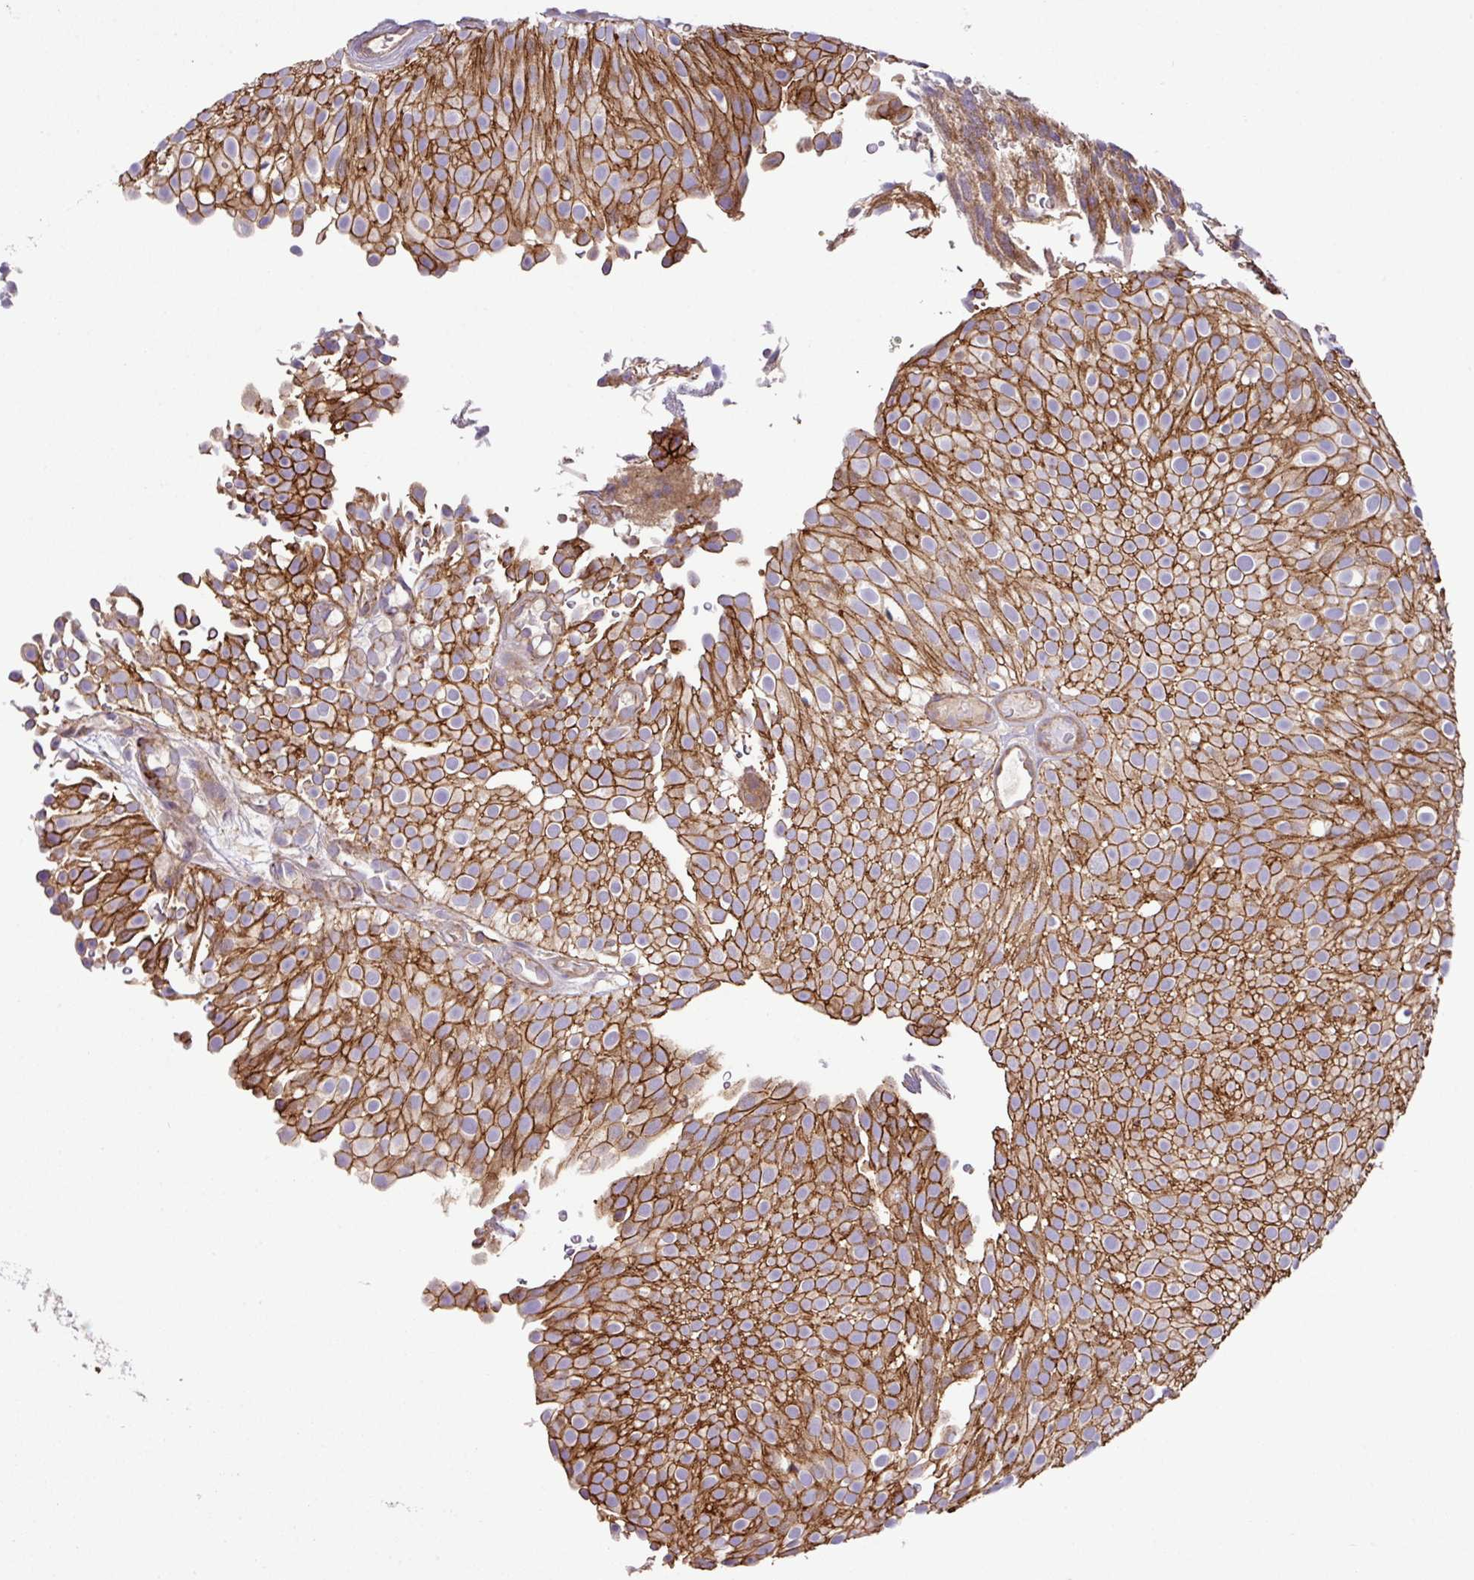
{"staining": {"intensity": "strong", "quantity": ">75%", "location": "cytoplasmic/membranous"}, "tissue": "urothelial cancer", "cell_type": "Tumor cells", "image_type": "cancer", "snomed": [{"axis": "morphology", "description": "Urothelial carcinoma, Low grade"}, {"axis": "topography", "description": "Urinary bladder"}], "caption": "Brown immunohistochemical staining in urothelial carcinoma (low-grade) demonstrates strong cytoplasmic/membranous expression in approximately >75% of tumor cells.", "gene": "RIC1", "patient": {"sex": "male", "age": 78}}